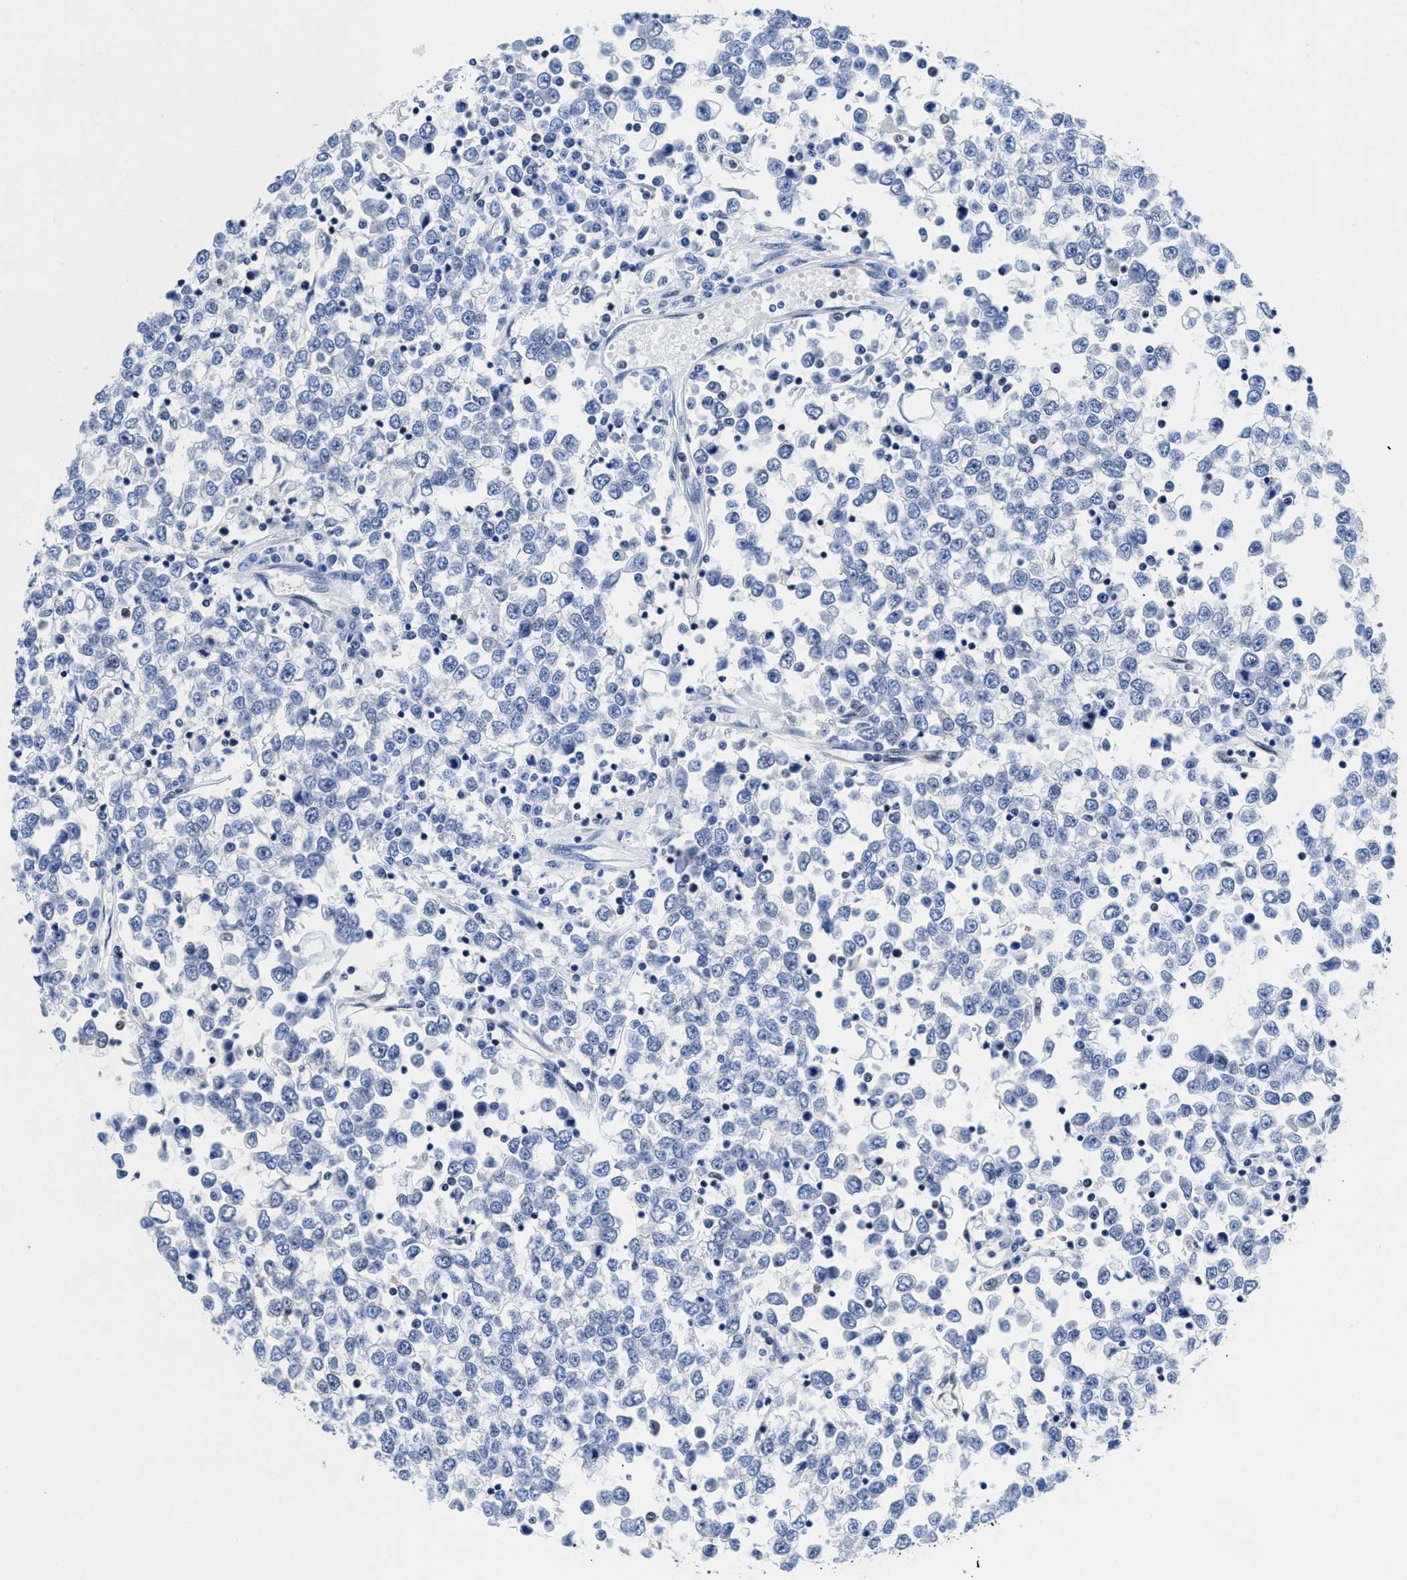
{"staining": {"intensity": "negative", "quantity": "none", "location": "none"}, "tissue": "testis cancer", "cell_type": "Tumor cells", "image_type": "cancer", "snomed": [{"axis": "morphology", "description": "Seminoma, NOS"}, {"axis": "topography", "description": "Testis"}], "caption": "This is an immunohistochemistry histopathology image of human testis seminoma. There is no staining in tumor cells.", "gene": "ACLY", "patient": {"sex": "male", "age": 65}}